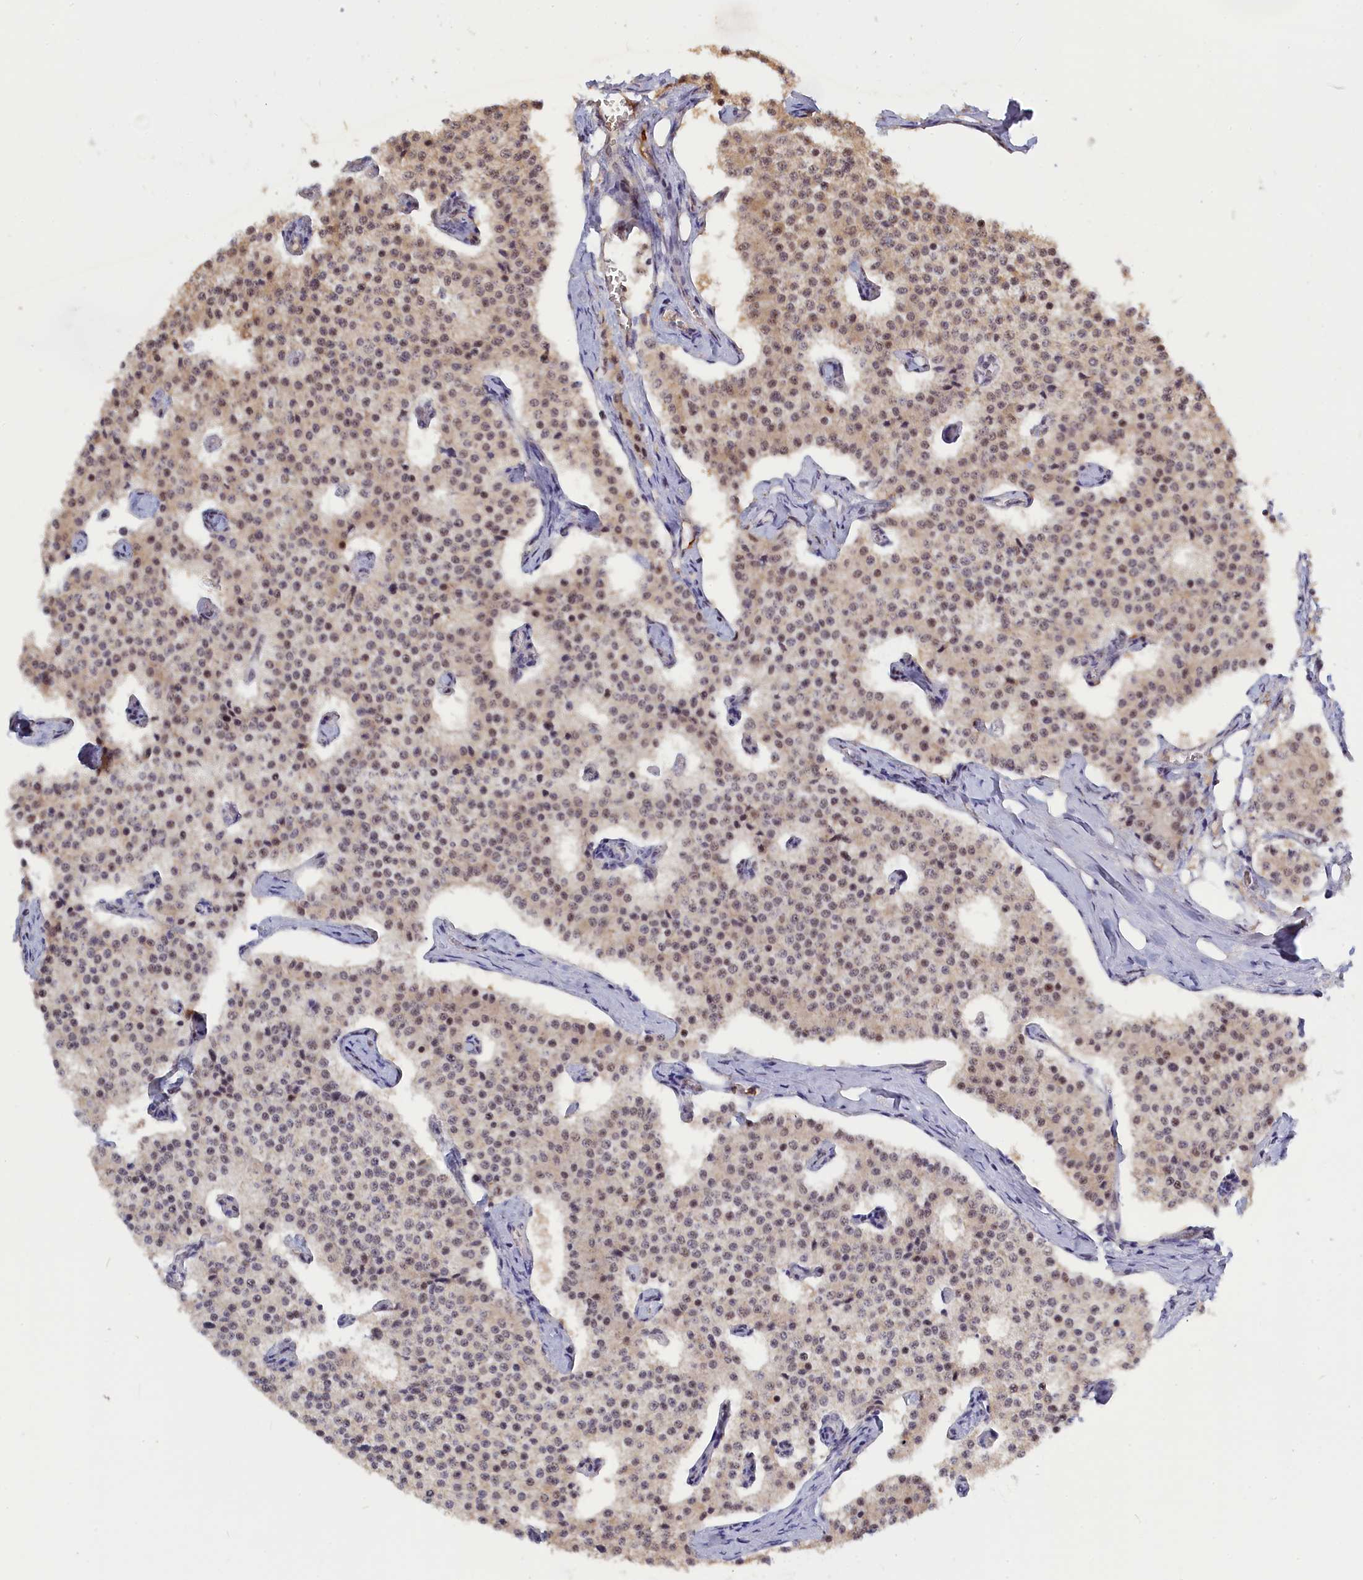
{"staining": {"intensity": "moderate", "quantity": ">75%", "location": "nuclear"}, "tissue": "carcinoid", "cell_type": "Tumor cells", "image_type": "cancer", "snomed": [{"axis": "morphology", "description": "Carcinoid, malignant, NOS"}, {"axis": "topography", "description": "Colon"}], "caption": "Human carcinoid stained with a brown dye exhibits moderate nuclear positive expression in approximately >75% of tumor cells.", "gene": "TAB1", "patient": {"sex": "female", "age": 52}}